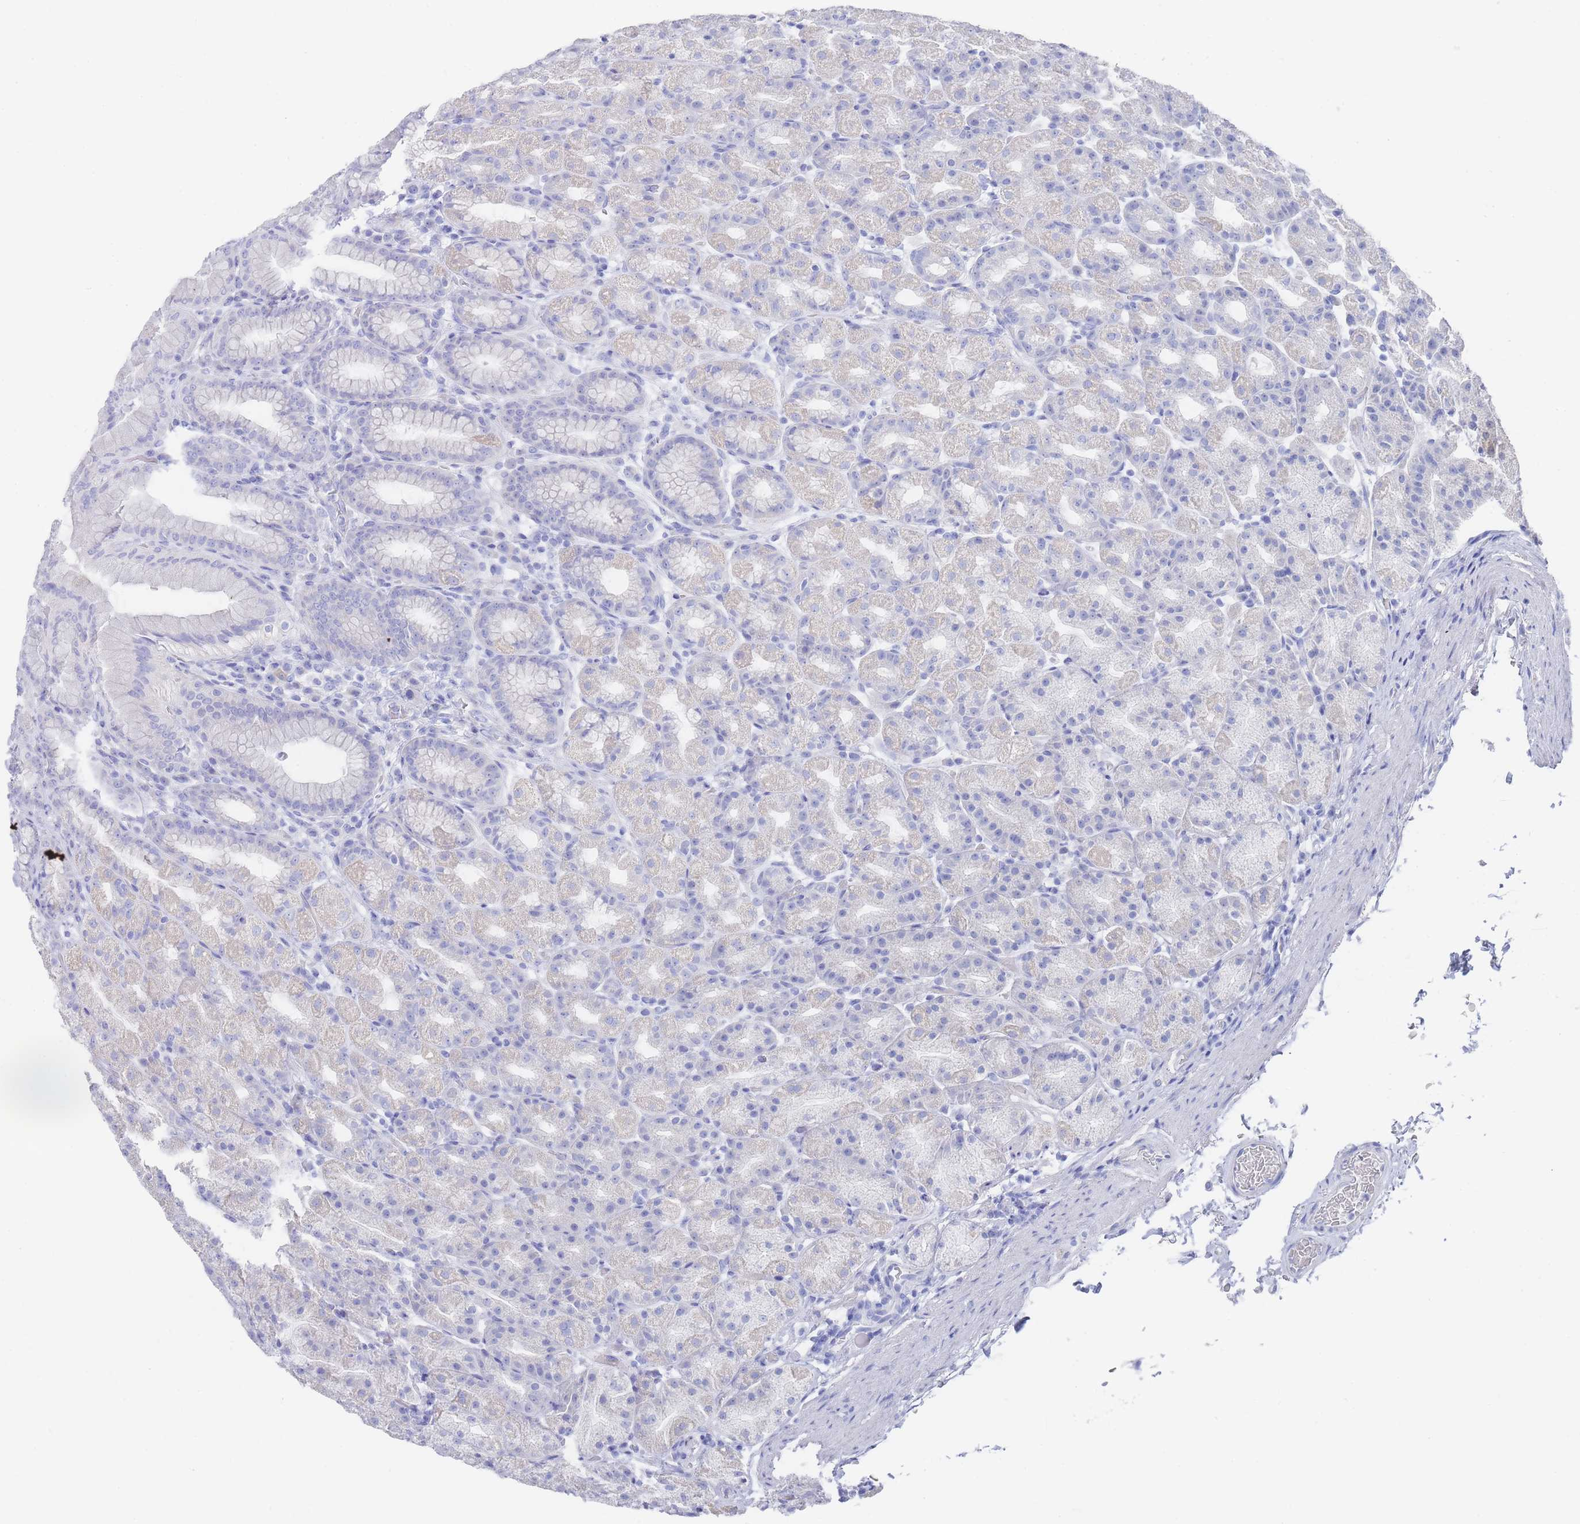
{"staining": {"intensity": "negative", "quantity": "none", "location": "none"}, "tissue": "stomach", "cell_type": "Glandular cells", "image_type": "normal", "snomed": [{"axis": "morphology", "description": "Normal tissue, NOS"}, {"axis": "topography", "description": "Stomach, upper"}, {"axis": "topography", "description": "Stomach"}], "caption": "The micrograph exhibits no staining of glandular cells in unremarkable stomach. (Stains: DAB (3,3'-diaminobenzidine) immunohistochemistry with hematoxylin counter stain, Microscopy: brightfield microscopy at high magnification).", "gene": "LRRC37A2", "patient": {"sex": "male", "age": 68}}